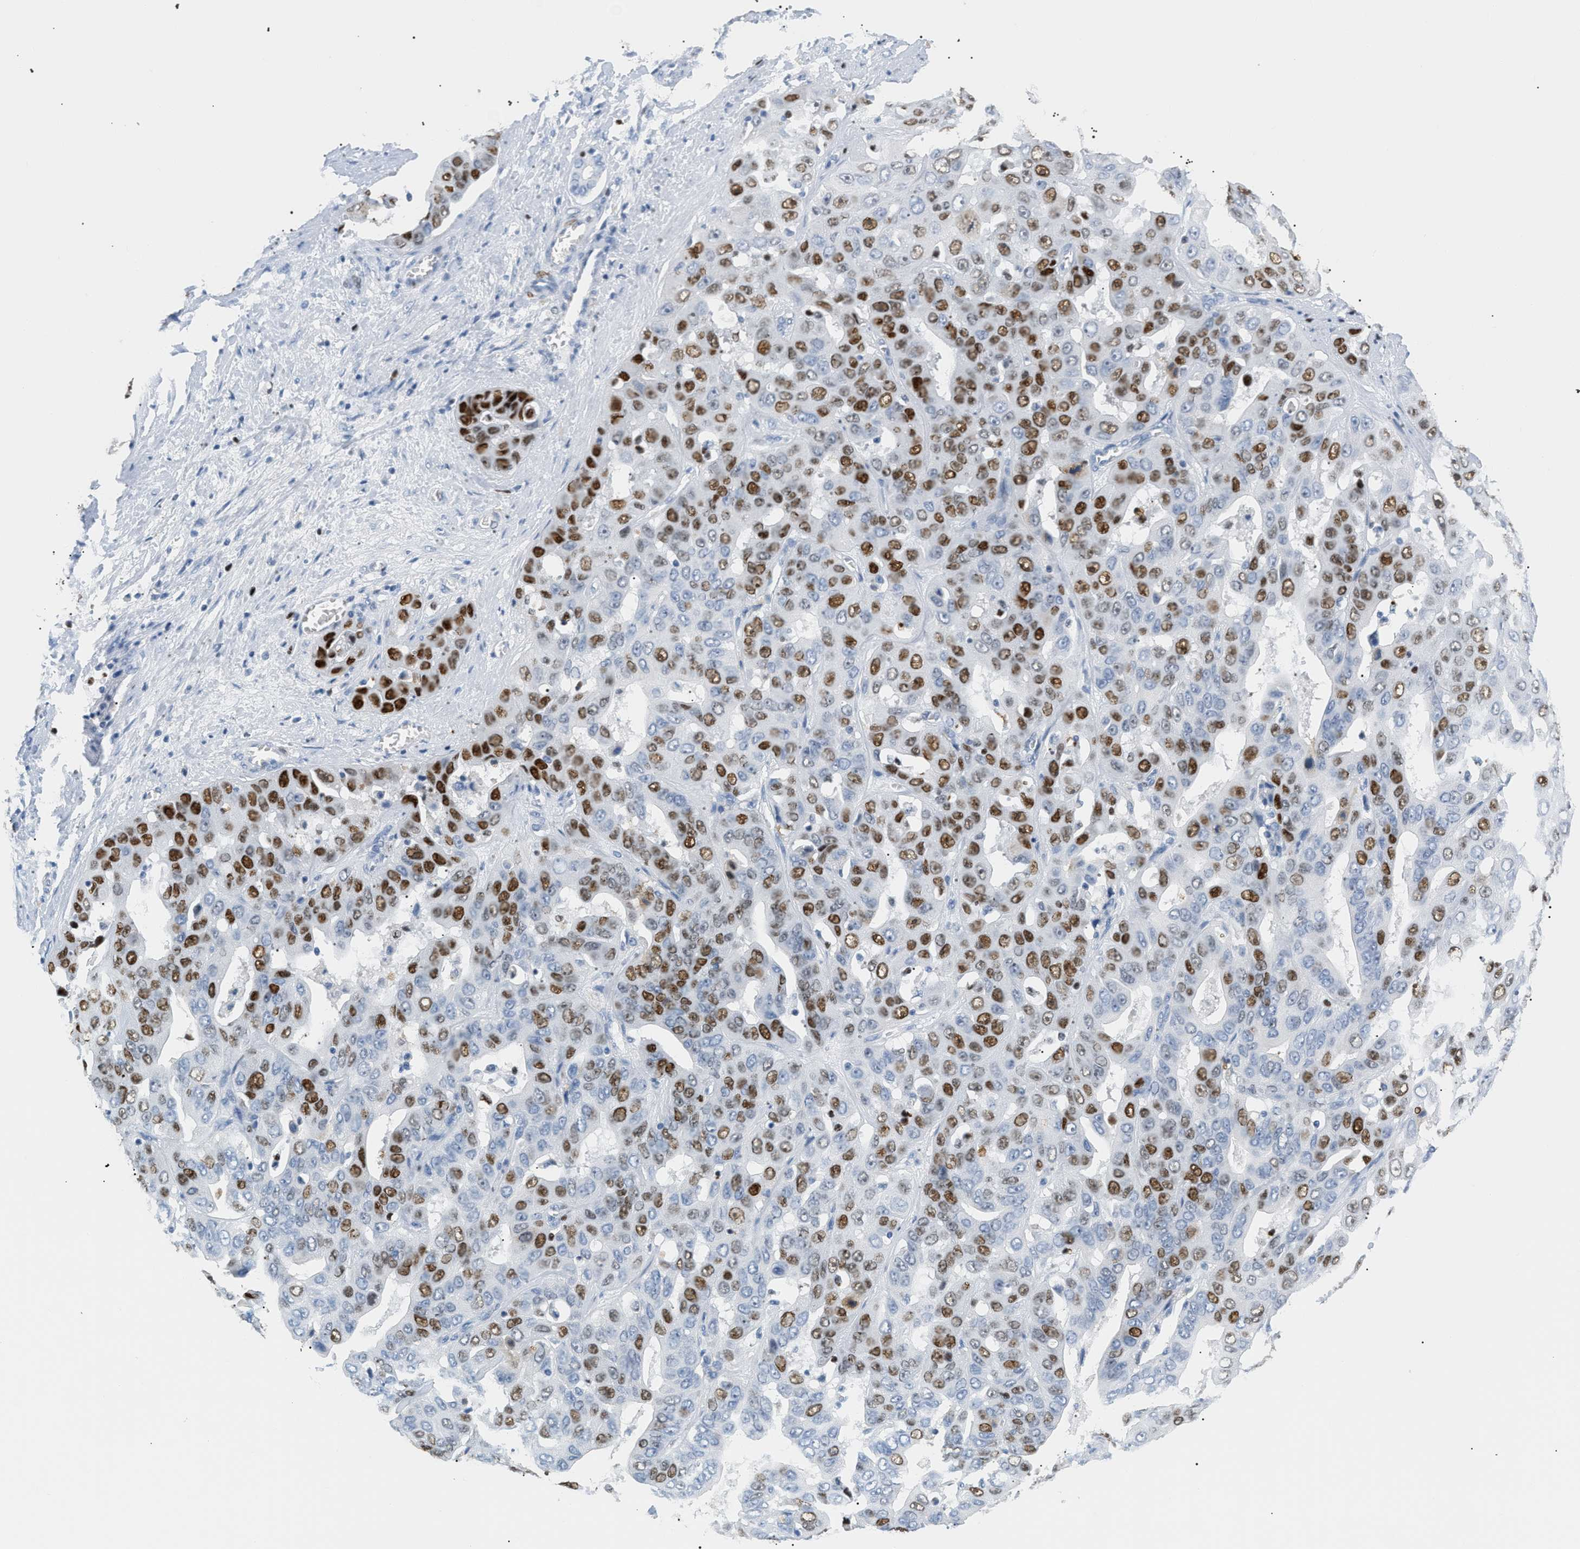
{"staining": {"intensity": "moderate", "quantity": "25%-75%", "location": "nuclear"}, "tissue": "liver cancer", "cell_type": "Tumor cells", "image_type": "cancer", "snomed": [{"axis": "morphology", "description": "Cholangiocarcinoma"}, {"axis": "topography", "description": "Liver"}], "caption": "Moderate nuclear protein expression is present in approximately 25%-75% of tumor cells in liver cancer (cholangiocarcinoma).", "gene": "MCM7", "patient": {"sex": "female", "age": 52}}